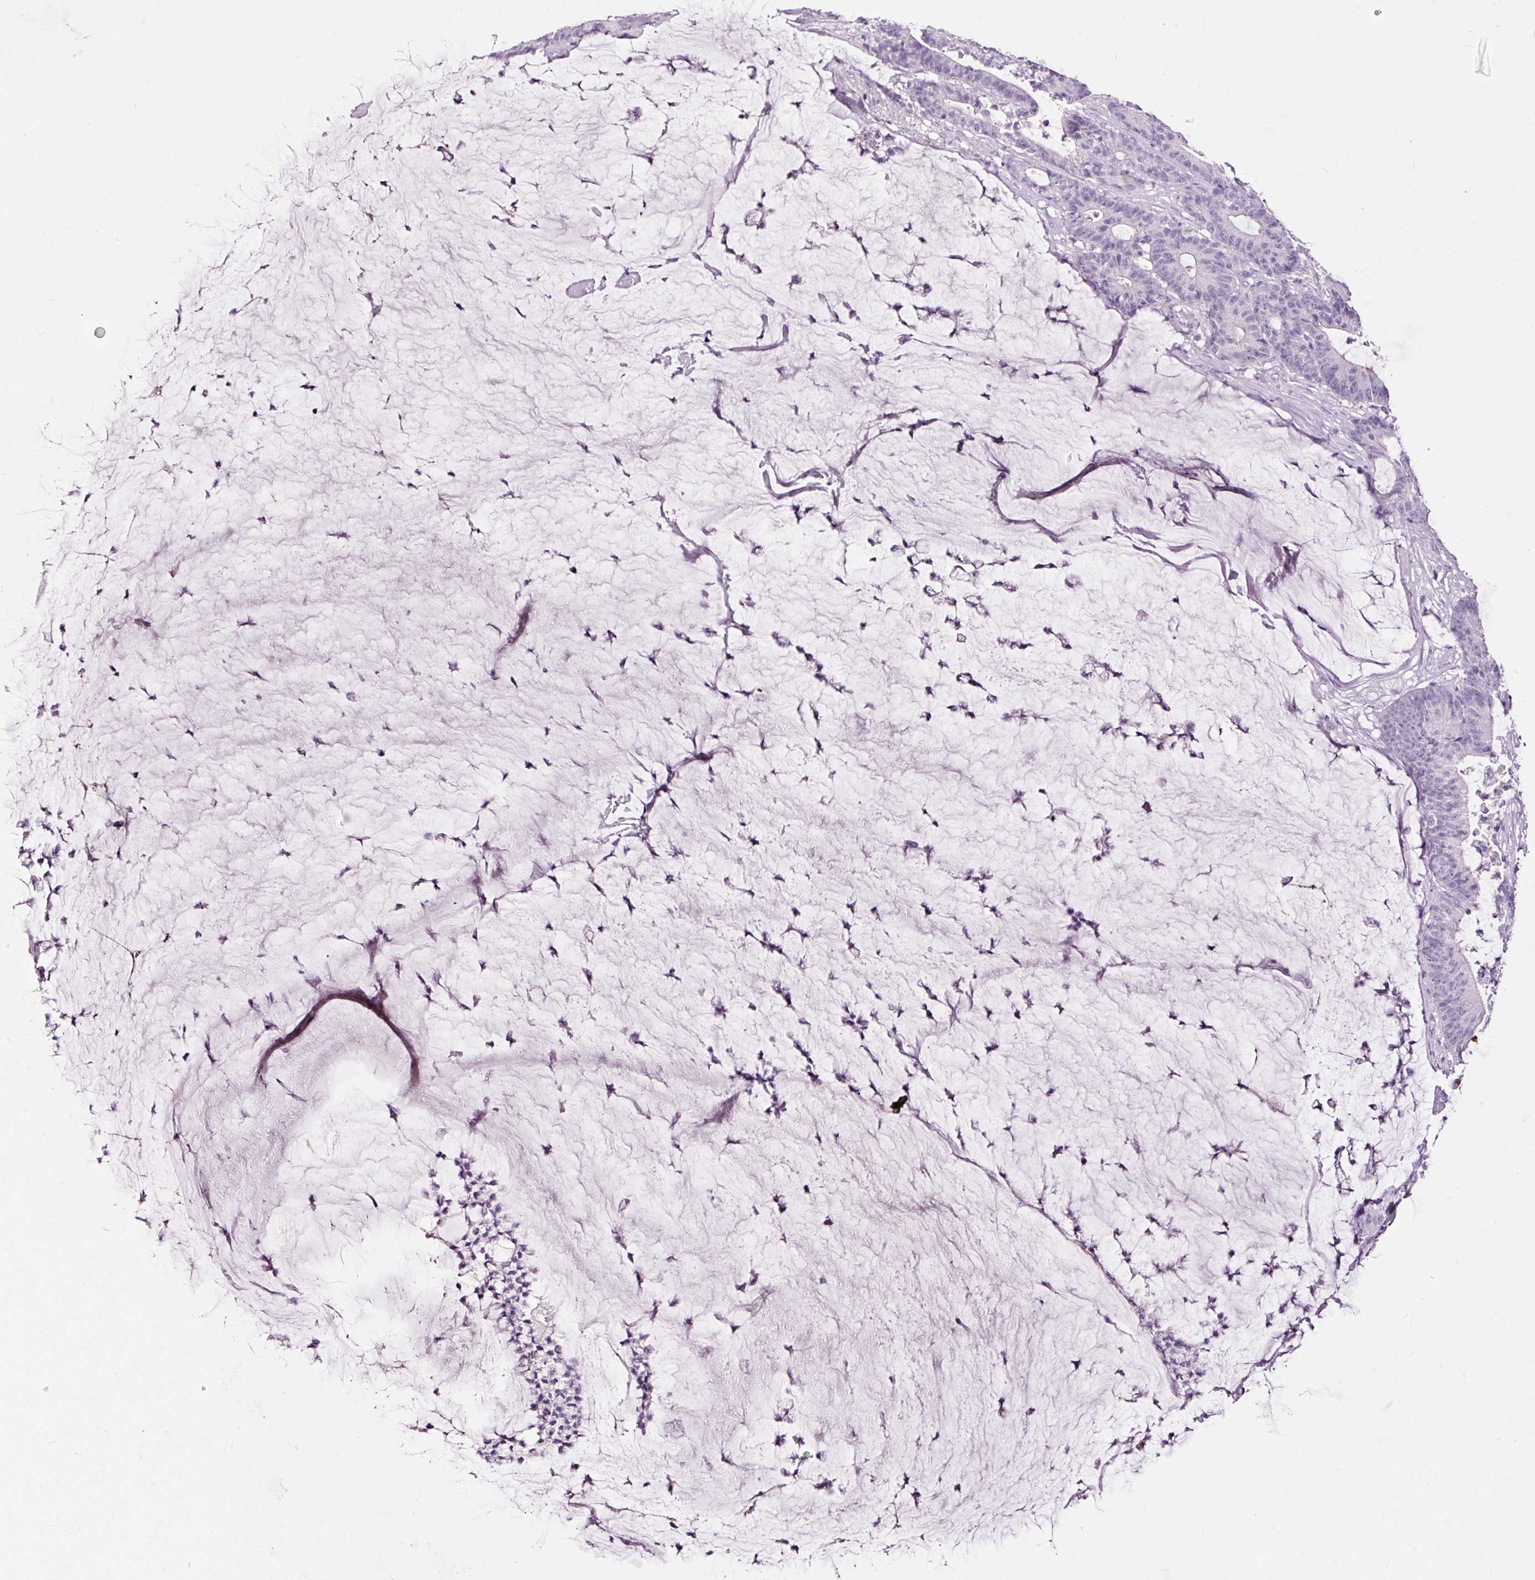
{"staining": {"intensity": "negative", "quantity": "none", "location": "none"}, "tissue": "colorectal cancer", "cell_type": "Tumor cells", "image_type": "cancer", "snomed": [{"axis": "morphology", "description": "Adenocarcinoma, NOS"}, {"axis": "topography", "description": "Colon"}], "caption": "Tumor cells show no significant protein positivity in colorectal adenocarcinoma.", "gene": "LAMP3", "patient": {"sex": "female", "age": 84}}